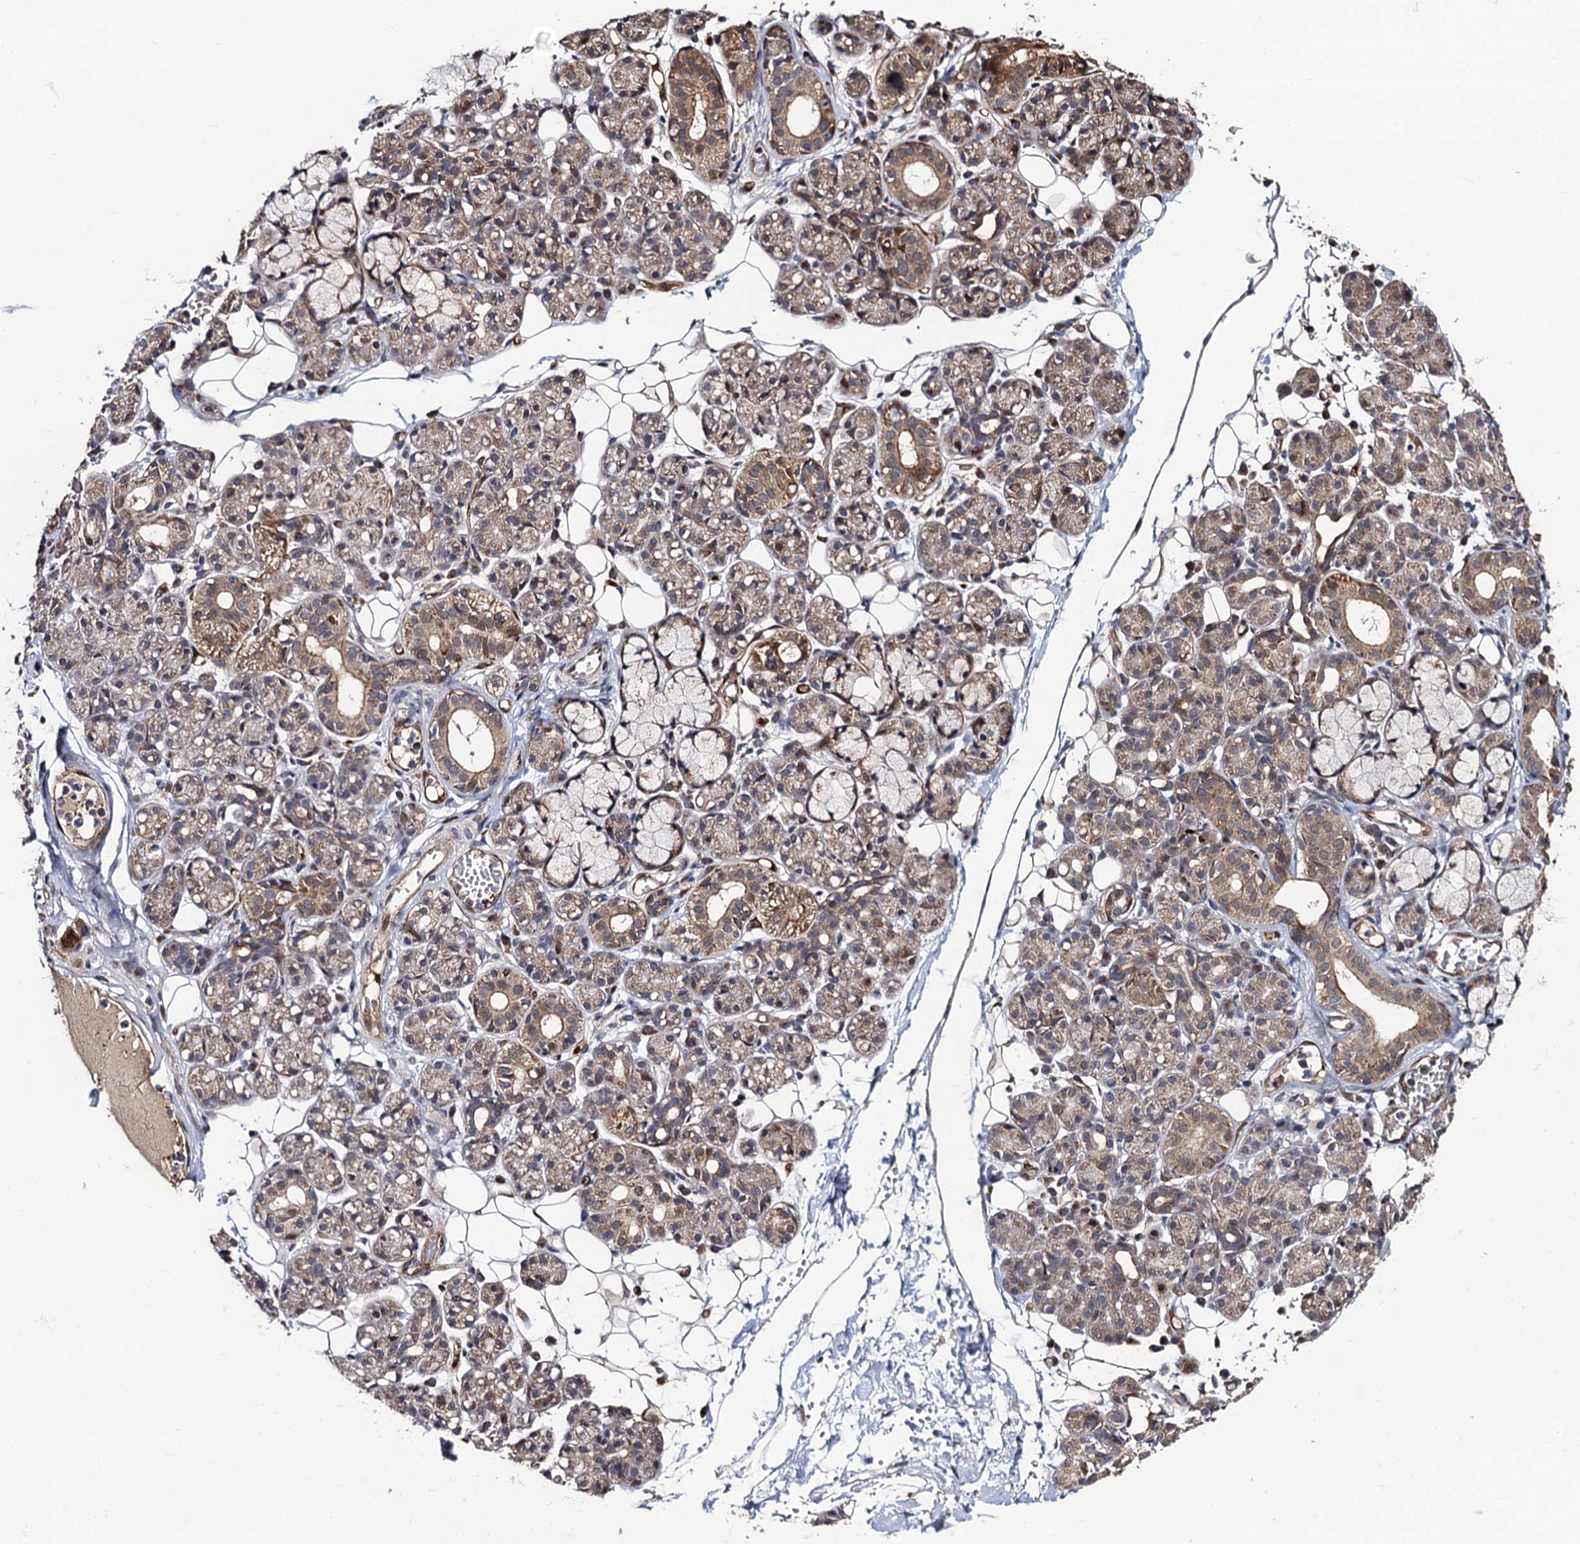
{"staining": {"intensity": "strong", "quantity": "25%-75%", "location": "cytoplasmic/membranous,nuclear"}, "tissue": "salivary gland", "cell_type": "Glandular cells", "image_type": "normal", "snomed": [{"axis": "morphology", "description": "Normal tissue, NOS"}, {"axis": "topography", "description": "Salivary gland"}], "caption": "Protein expression analysis of unremarkable salivary gland exhibits strong cytoplasmic/membranous,nuclear expression in about 25%-75% of glandular cells. The staining is performed using DAB (3,3'-diaminobenzidine) brown chromogen to label protein expression. The nuclei are counter-stained blue using hematoxylin.", "gene": "LRRC63", "patient": {"sex": "male", "age": 63}}